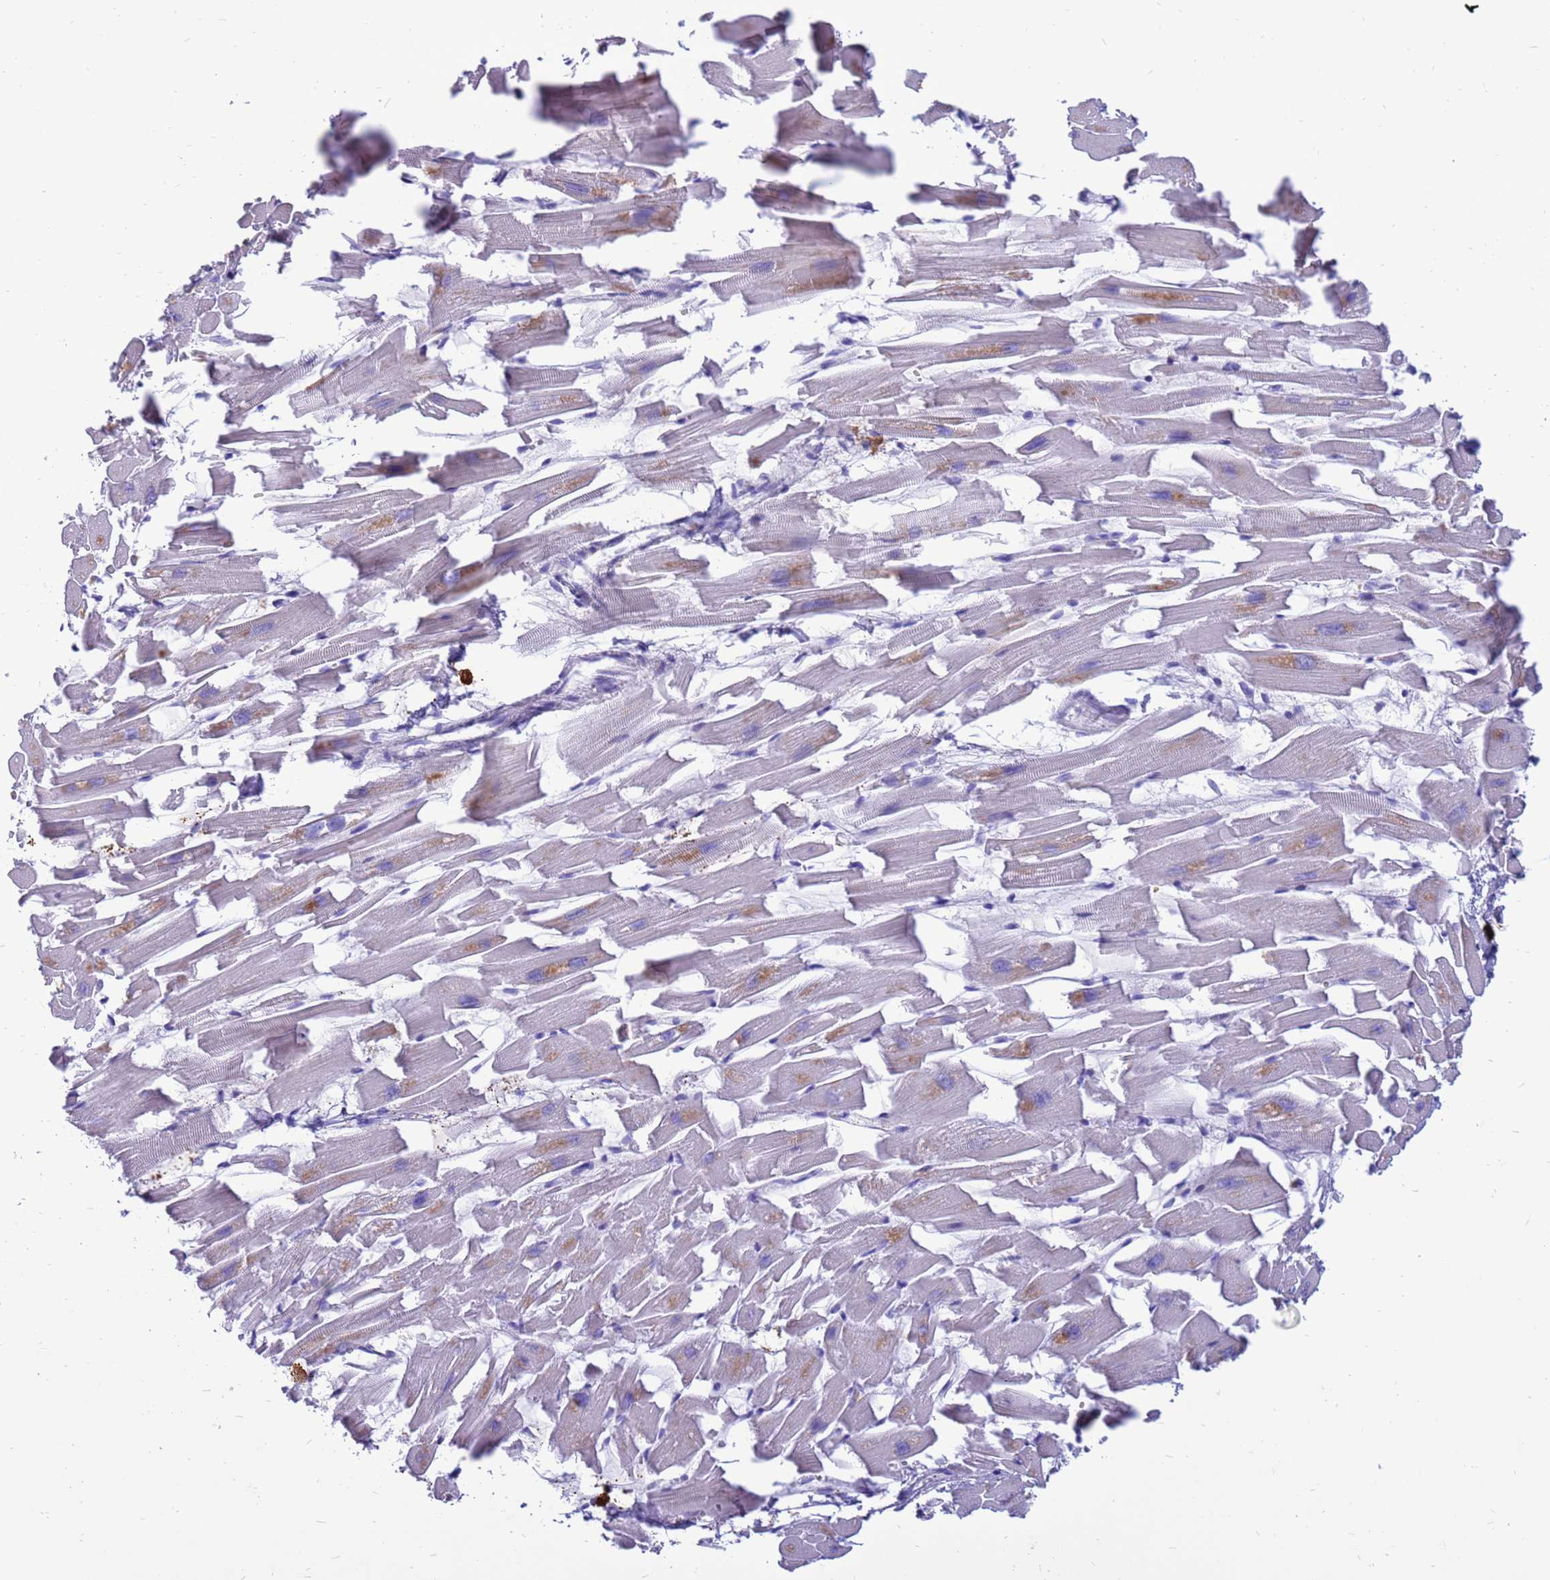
{"staining": {"intensity": "moderate", "quantity": "<25%", "location": "cytoplasmic/membranous"}, "tissue": "heart muscle", "cell_type": "Cardiomyocytes", "image_type": "normal", "snomed": [{"axis": "morphology", "description": "Normal tissue, NOS"}, {"axis": "topography", "description": "Heart"}], "caption": "IHC photomicrograph of unremarkable heart muscle stained for a protein (brown), which shows low levels of moderate cytoplasmic/membranous expression in about <25% of cardiomyocytes.", "gene": "PDE10A", "patient": {"sex": "female", "age": 64}}